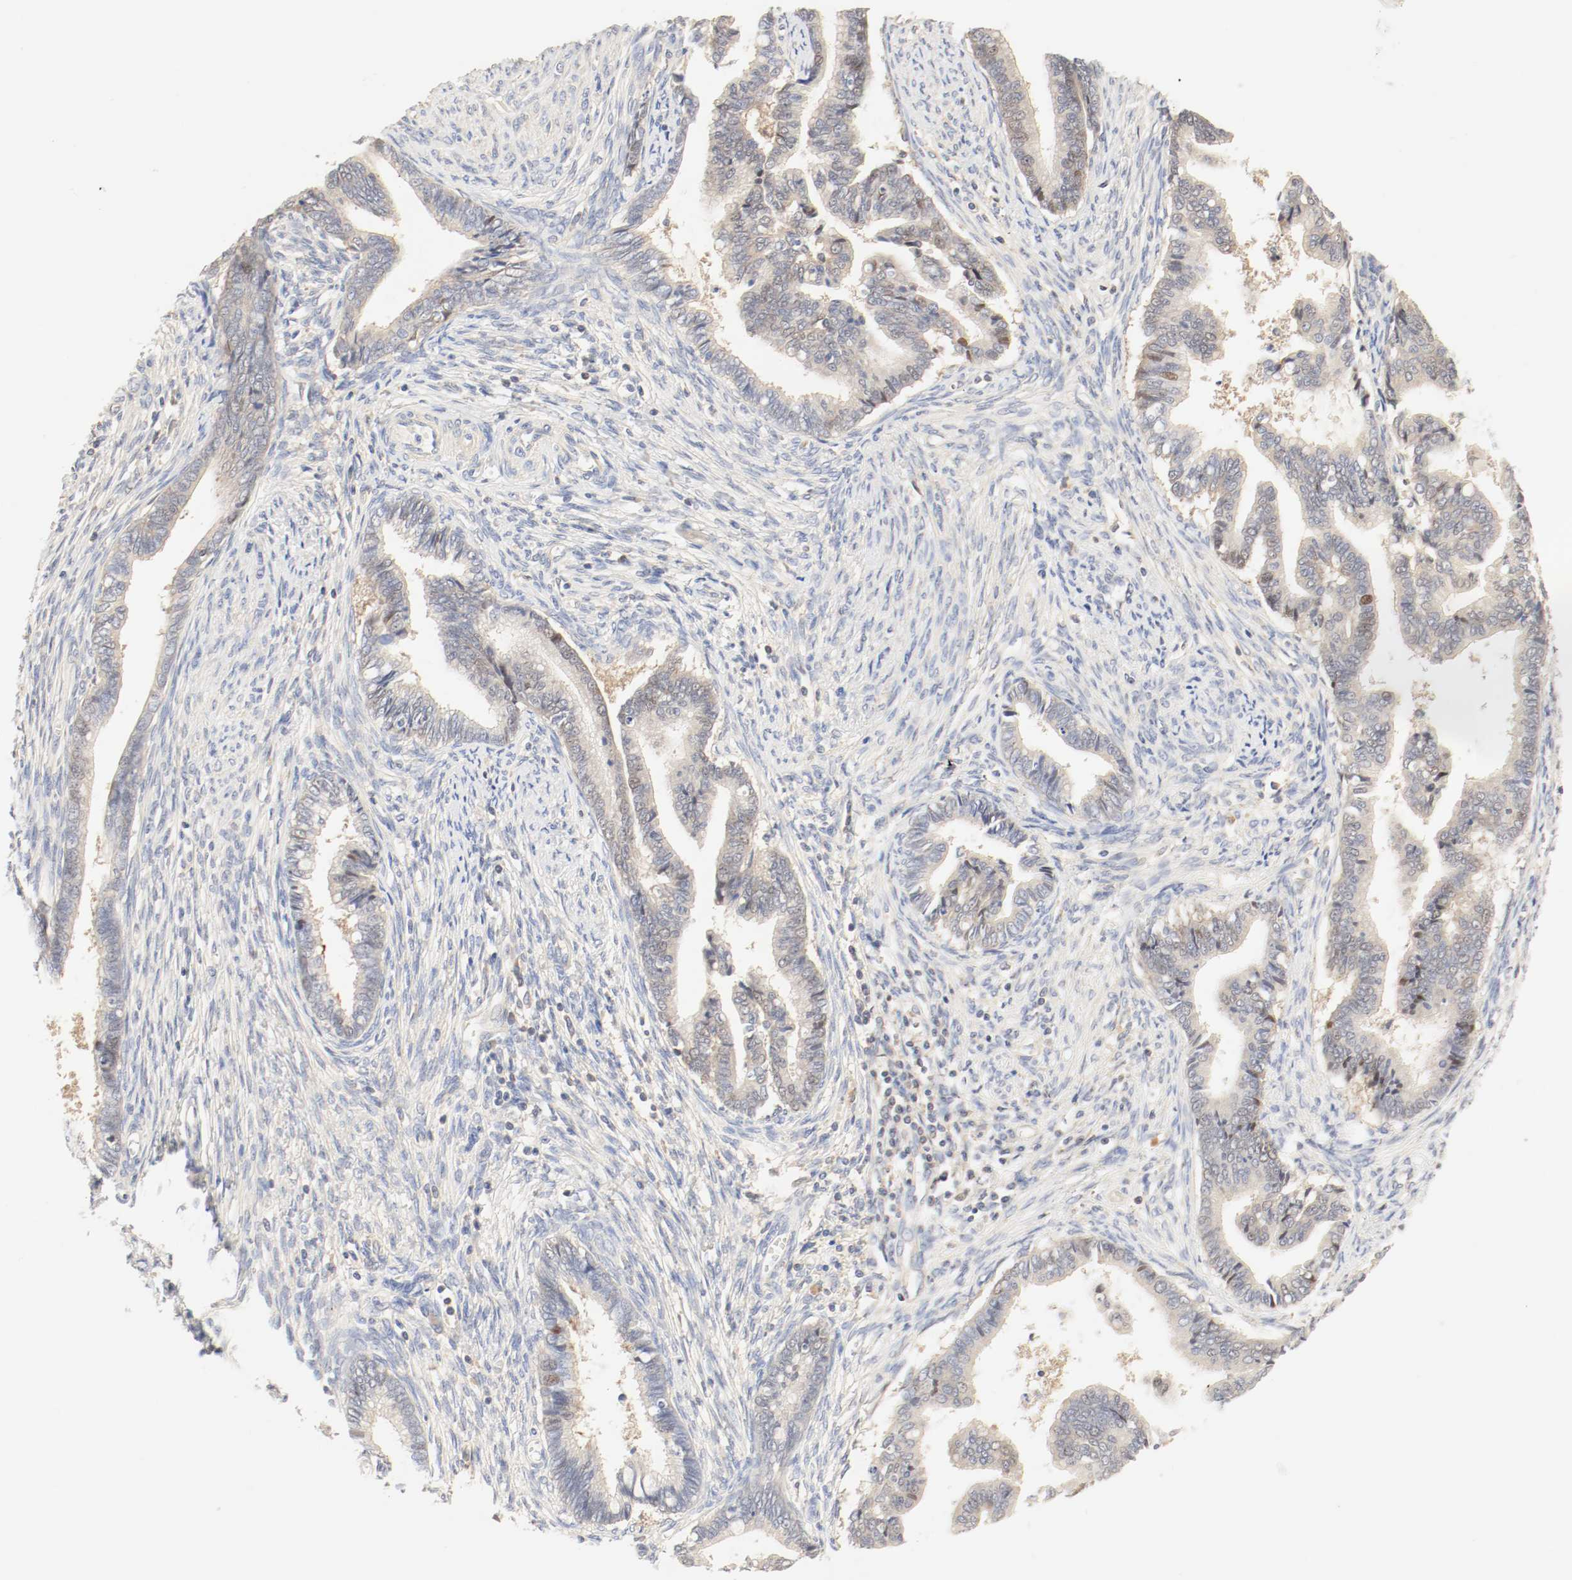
{"staining": {"intensity": "weak", "quantity": ">75%", "location": "cytoplasmic/membranous"}, "tissue": "cervical cancer", "cell_type": "Tumor cells", "image_type": "cancer", "snomed": [{"axis": "morphology", "description": "Adenocarcinoma, NOS"}, {"axis": "topography", "description": "Cervix"}], "caption": "Adenocarcinoma (cervical) stained for a protein exhibits weak cytoplasmic/membranous positivity in tumor cells.", "gene": "GIT1", "patient": {"sex": "female", "age": 44}}